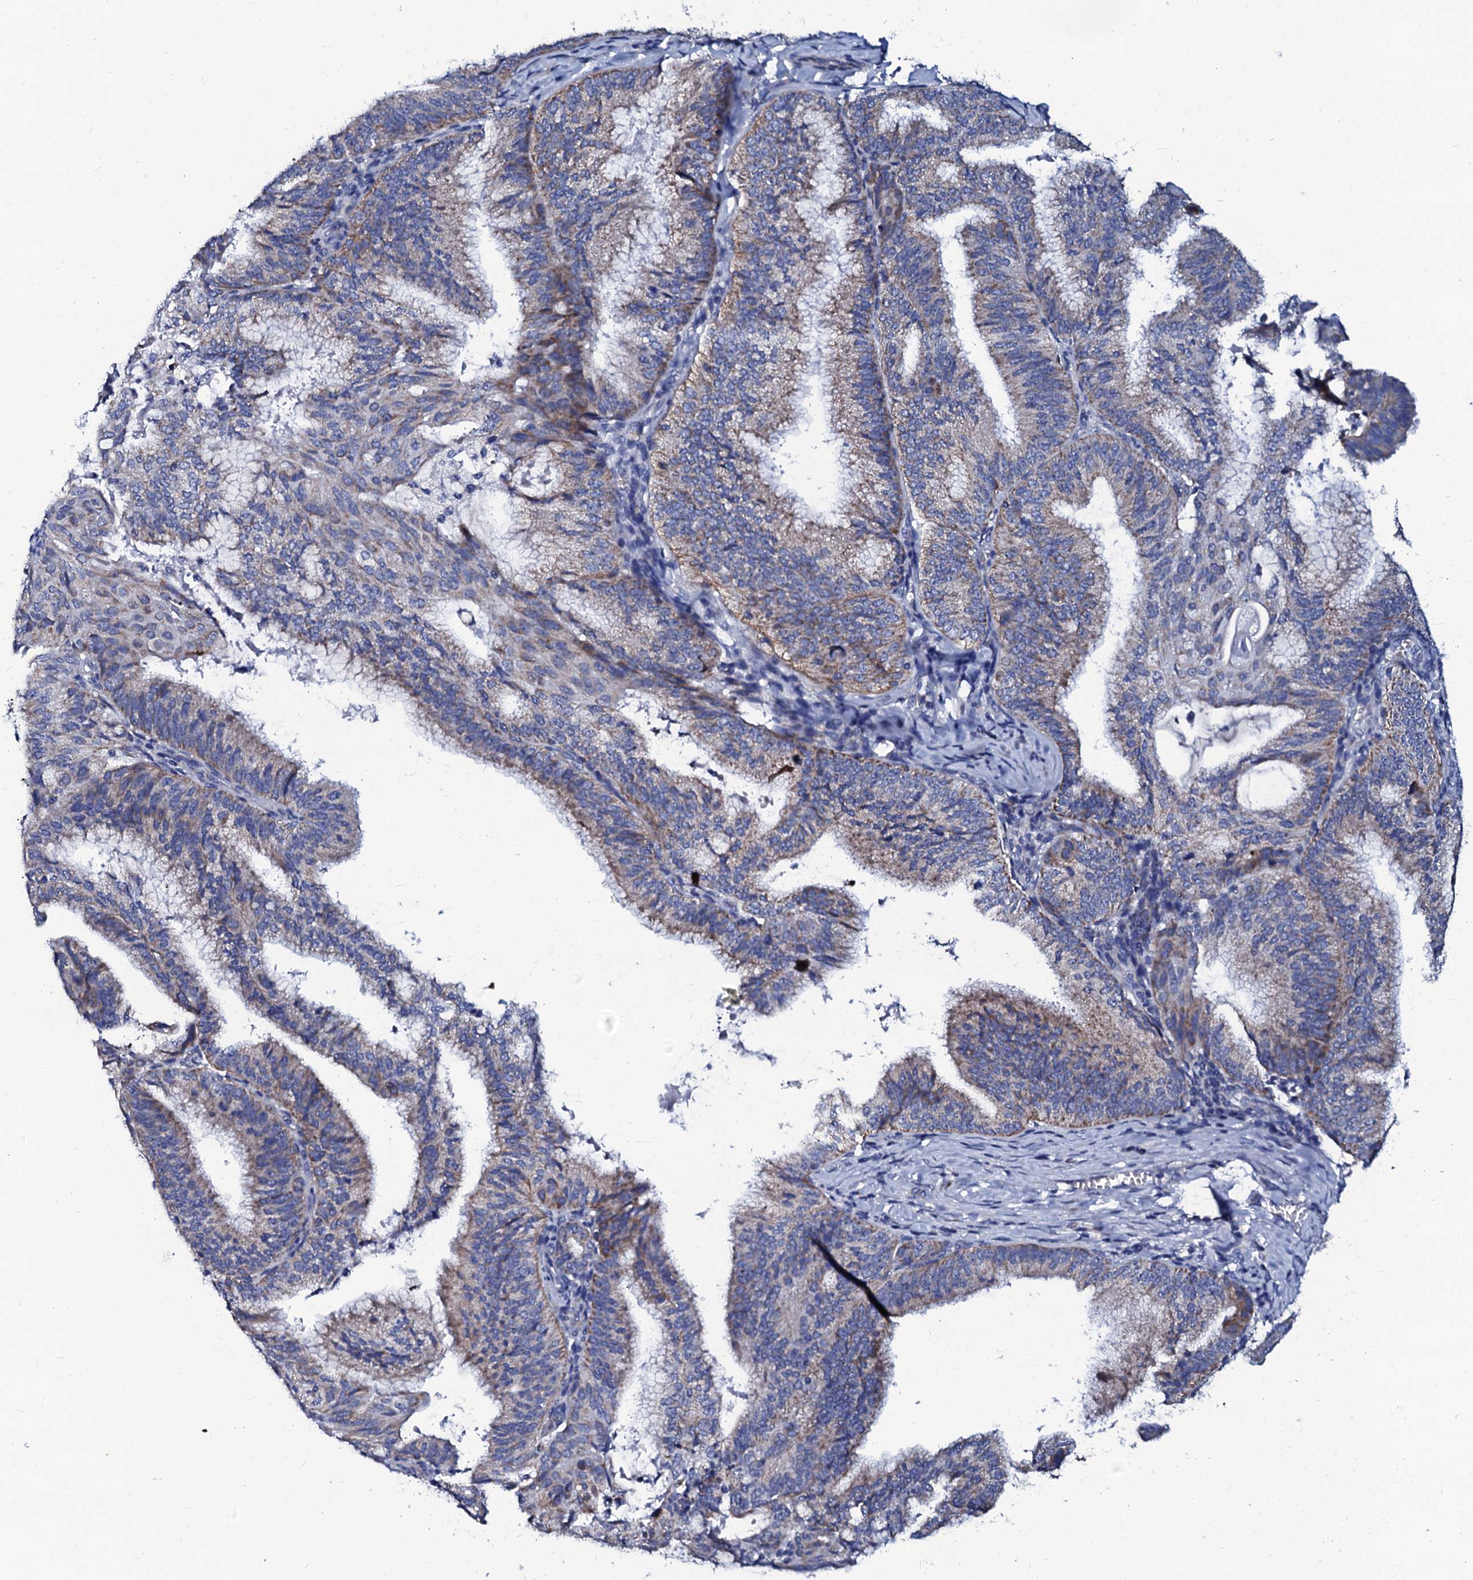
{"staining": {"intensity": "weak", "quantity": "25%-75%", "location": "cytoplasmic/membranous"}, "tissue": "endometrial cancer", "cell_type": "Tumor cells", "image_type": "cancer", "snomed": [{"axis": "morphology", "description": "Adenocarcinoma, NOS"}, {"axis": "topography", "description": "Endometrium"}], "caption": "Weak cytoplasmic/membranous expression is appreciated in approximately 25%-75% of tumor cells in adenocarcinoma (endometrial).", "gene": "SLC37A4", "patient": {"sex": "female", "age": 49}}